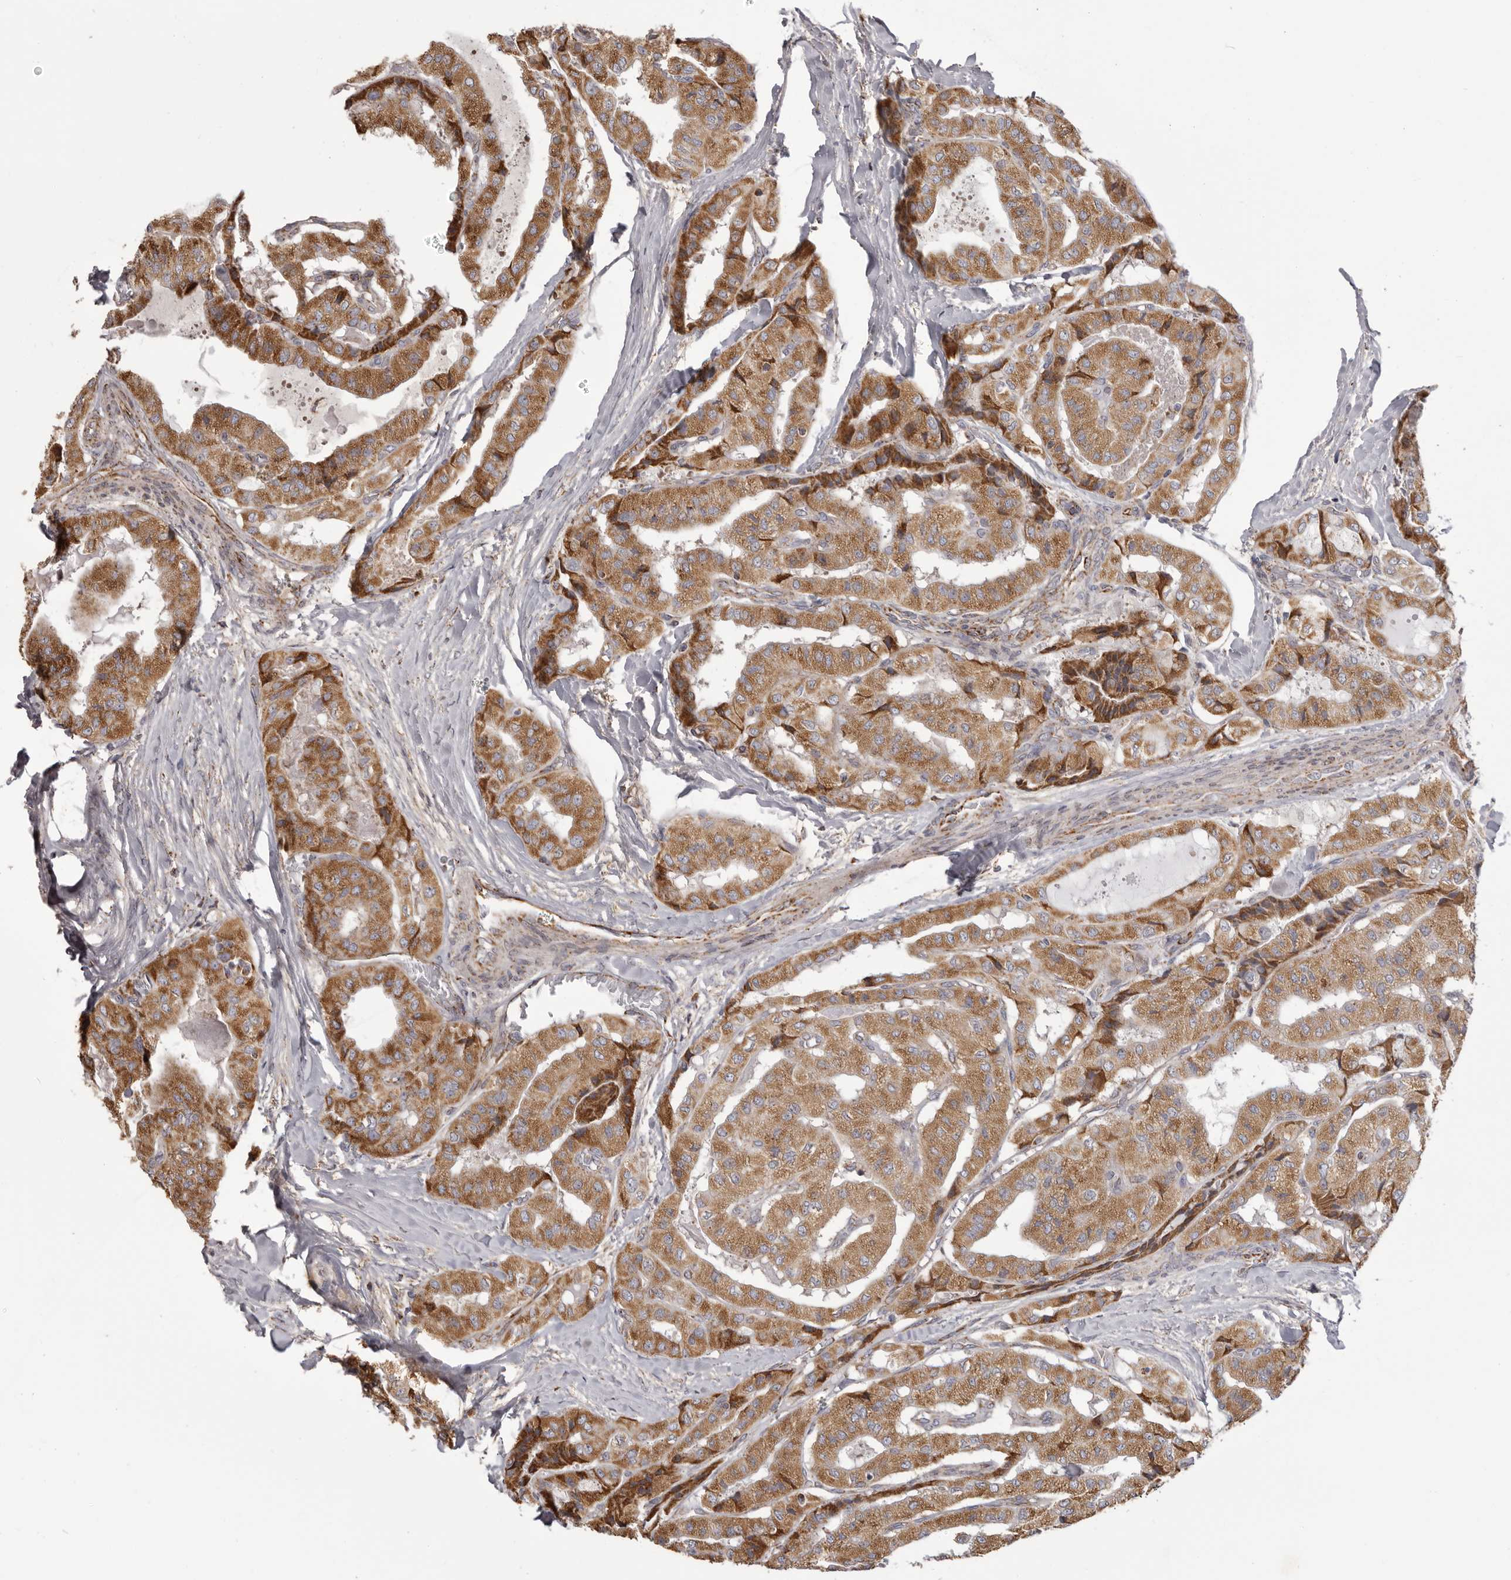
{"staining": {"intensity": "strong", "quantity": ">75%", "location": "cytoplasmic/membranous"}, "tissue": "thyroid cancer", "cell_type": "Tumor cells", "image_type": "cancer", "snomed": [{"axis": "morphology", "description": "Papillary adenocarcinoma, NOS"}, {"axis": "topography", "description": "Thyroid gland"}], "caption": "Thyroid papillary adenocarcinoma tissue reveals strong cytoplasmic/membranous expression in approximately >75% of tumor cells", "gene": "CHRM2", "patient": {"sex": "female", "age": 59}}